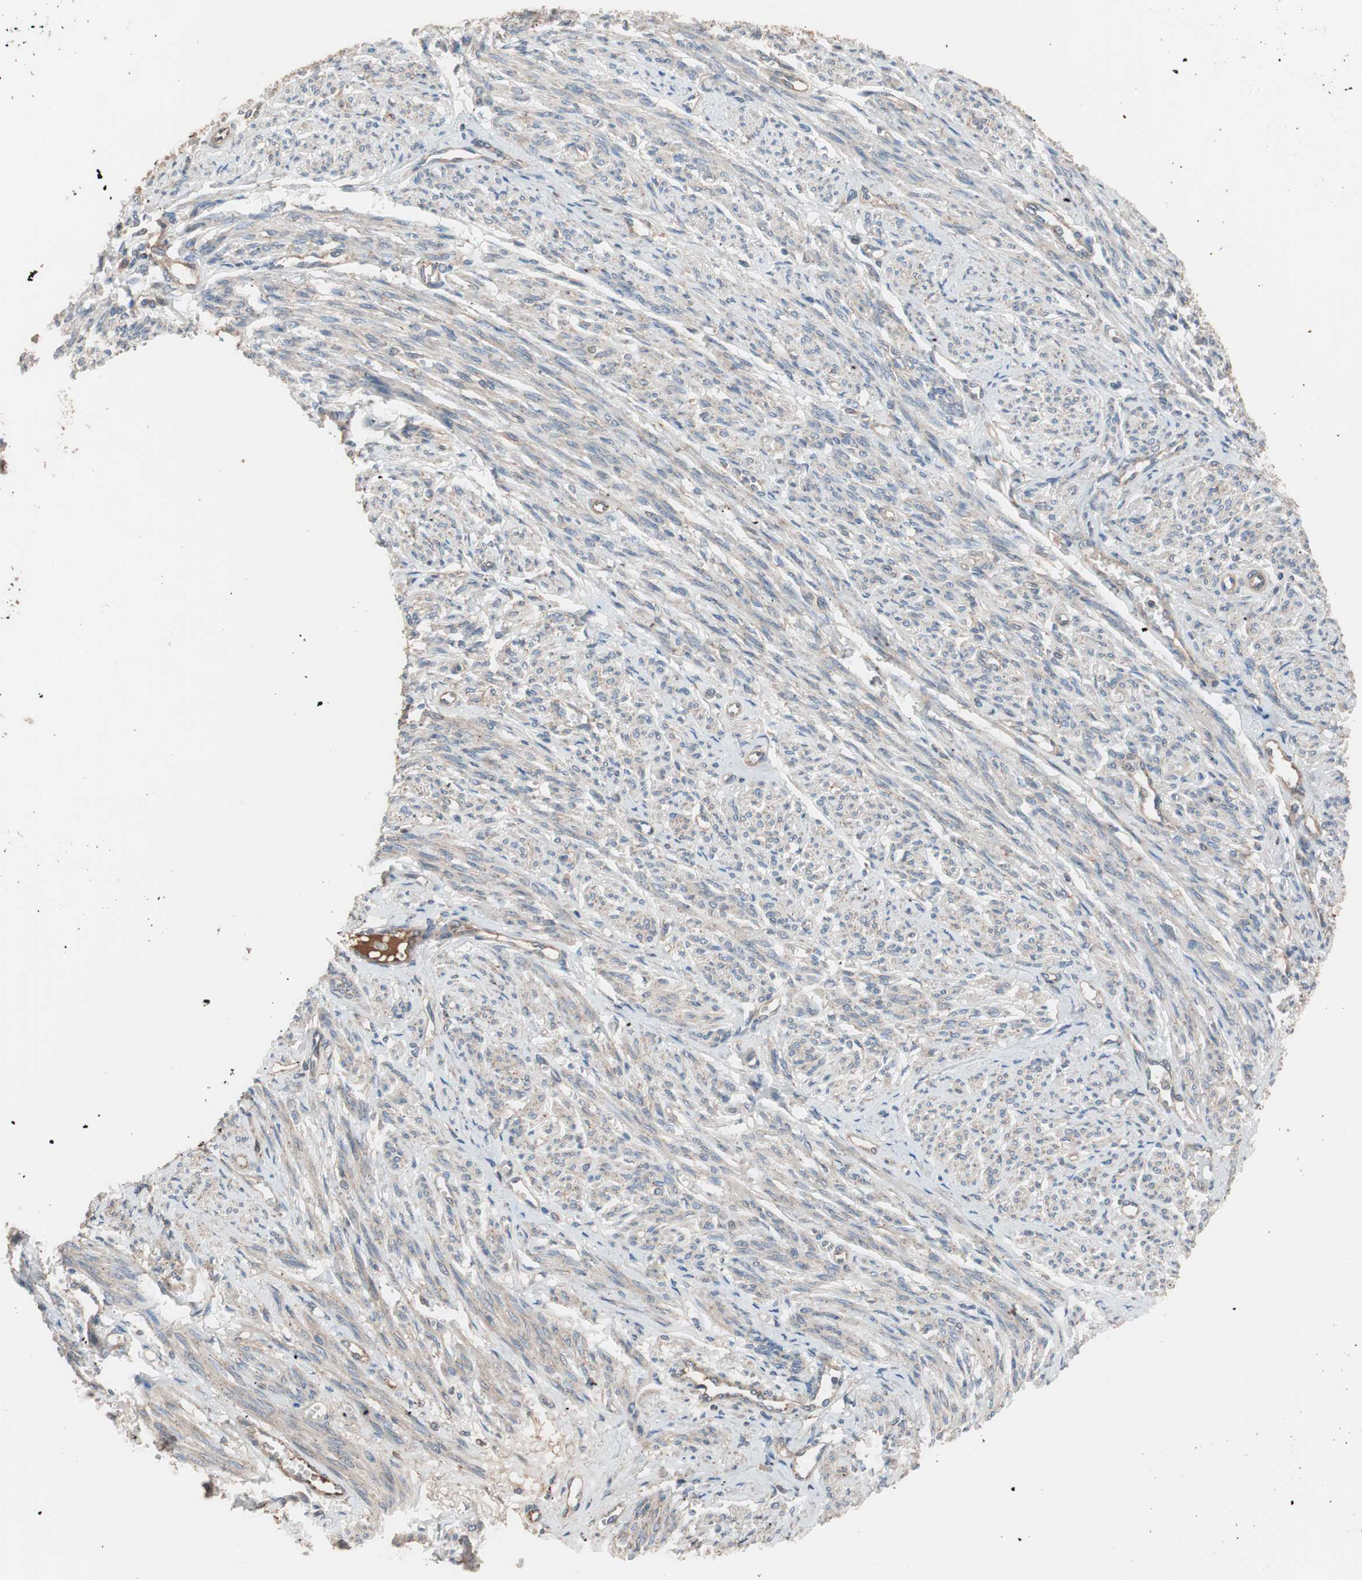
{"staining": {"intensity": "weak", "quantity": ">75%", "location": "cytoplasmic/membranous"}, "tissue": "smooth muscle", "cell_type": "Smooth muscle cells", "image_type": "normal", "snomed": [{"axis": "morphology", "description": "Normal tissue, NOS"}, {"axis": "topography", "description": "Smooth muscle"}], "caption": "IHC histopathology image of unremarkable human smooth muscle stained for a protein (brown), which exhibits low levels of weak cytoplasmic/membranous positivity in about >75% of smooth muscle cells.", "gene": "SDC4", "patient": {"sex": "female", "age": 65}}